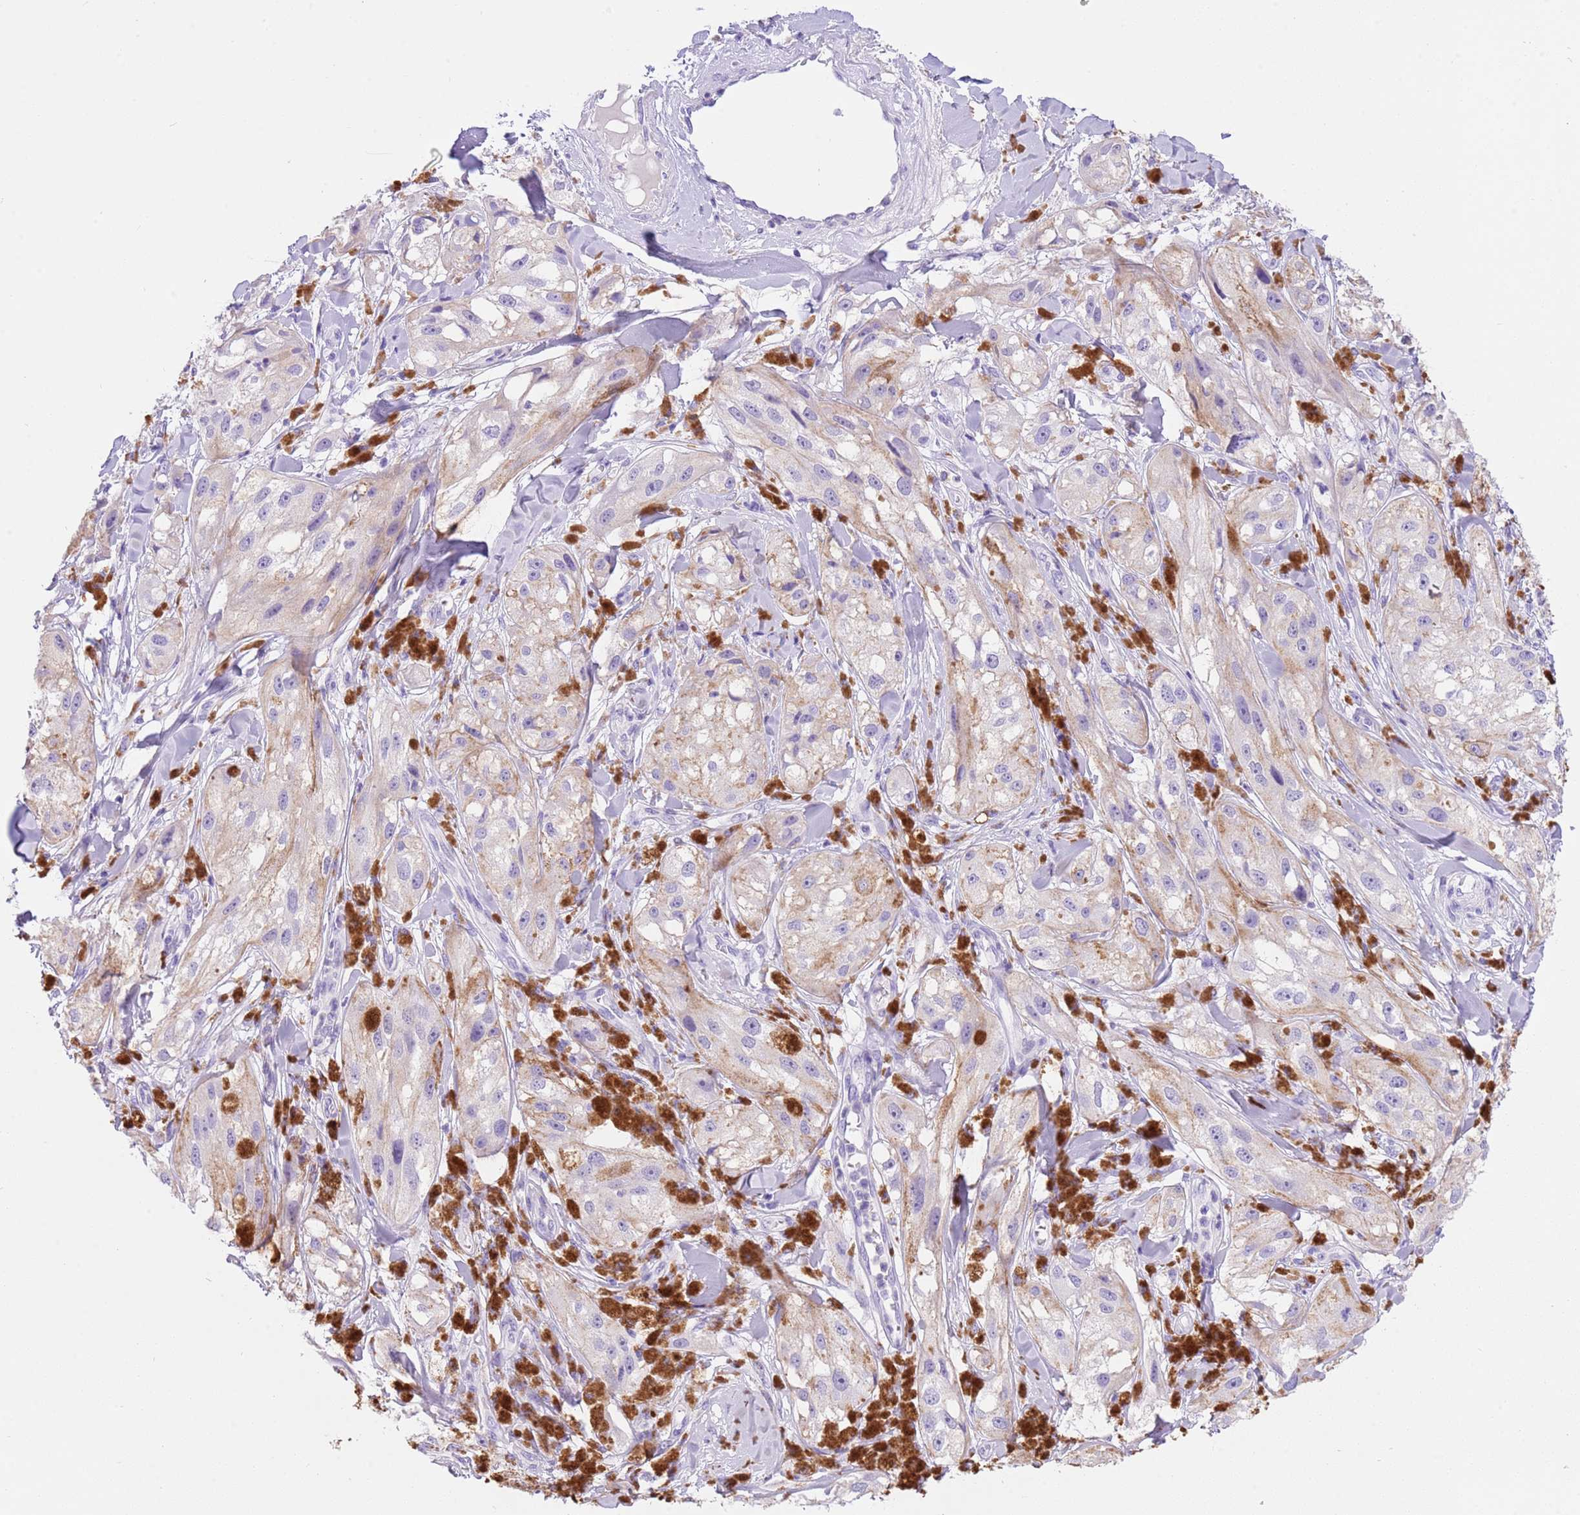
{"staining": {"intensity": "negative", "quantity": "none", "location": "none"}, "tissue": "melanoma", "cell_type": "Tumor cells", "image_type": "cancer", "snomed": [{"axis": "morphology", "description": "Malignant melanoma, NOS"}, {"axis": "topography", "description": "Skin"}], "caption": "DAB (3,3'-diaminobenzidine) immunohistochemical staining of malignant melanoma demonstrates no significant positivity in tumor cells.", "gene": "CPB1", "patient": {"sex": "male", "age": 88}}